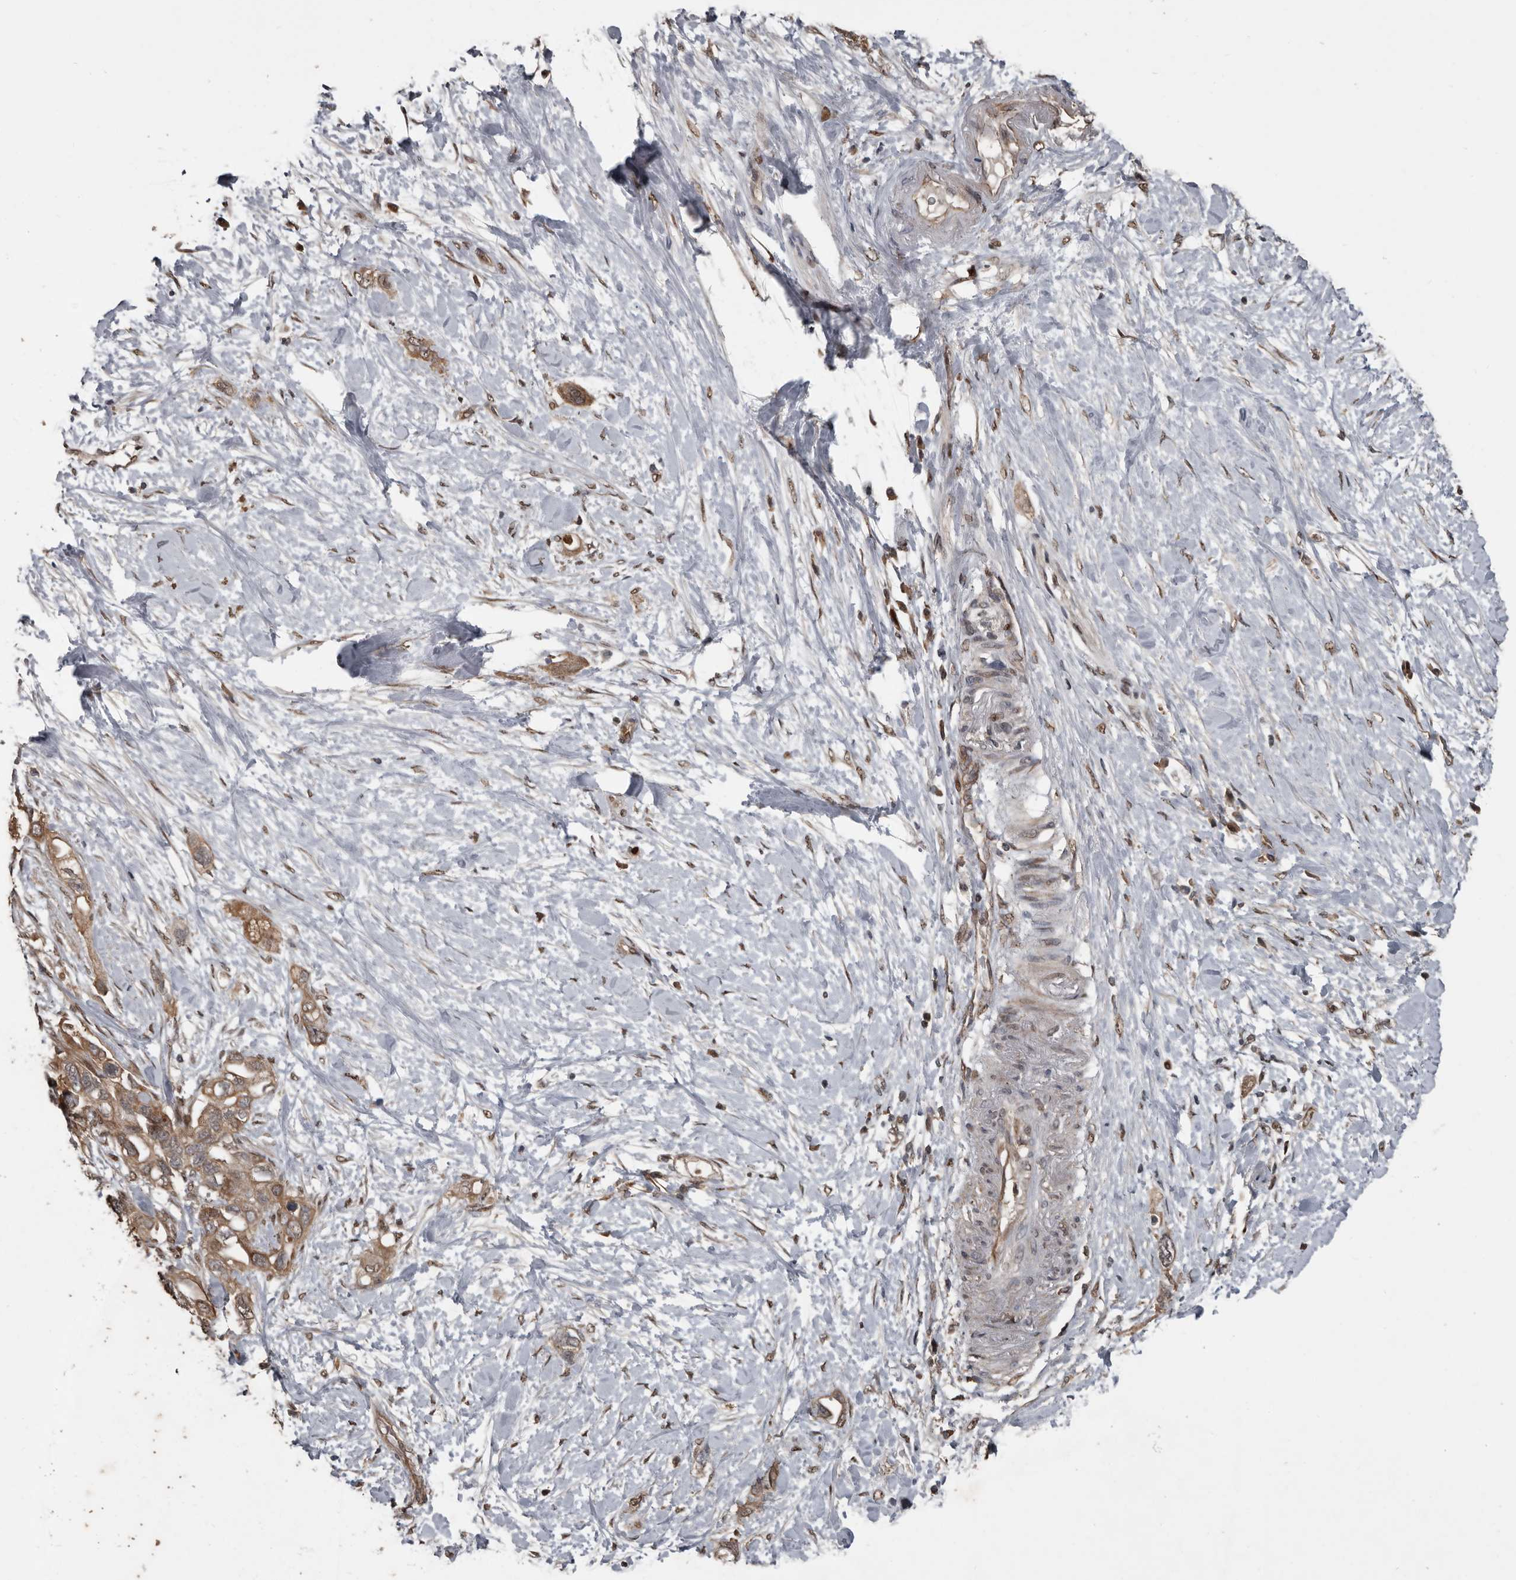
{"staining": {"intensity": "moderate", "quantity": ">75%", "location": "cytoplasmic/membranous"}, "tissue": "pancreatic cancer", "cell_type": "Tumor cells", "image_type": "cancer", "snomed": [{"axis": "morphology", "description": "Adenocarcinoma, NOS"}, {"axis": "topography", "description": "Pancreas"}], "caption": "Immunohistochemical staining of human pancreatic cancer (adenocarcinoma) shows medium levels of moderate cytoplasmic/membranous positivity in about >75% of tumor cells.", "gene": "FSBP", "patient": {"sex": "female", "age": 56}}